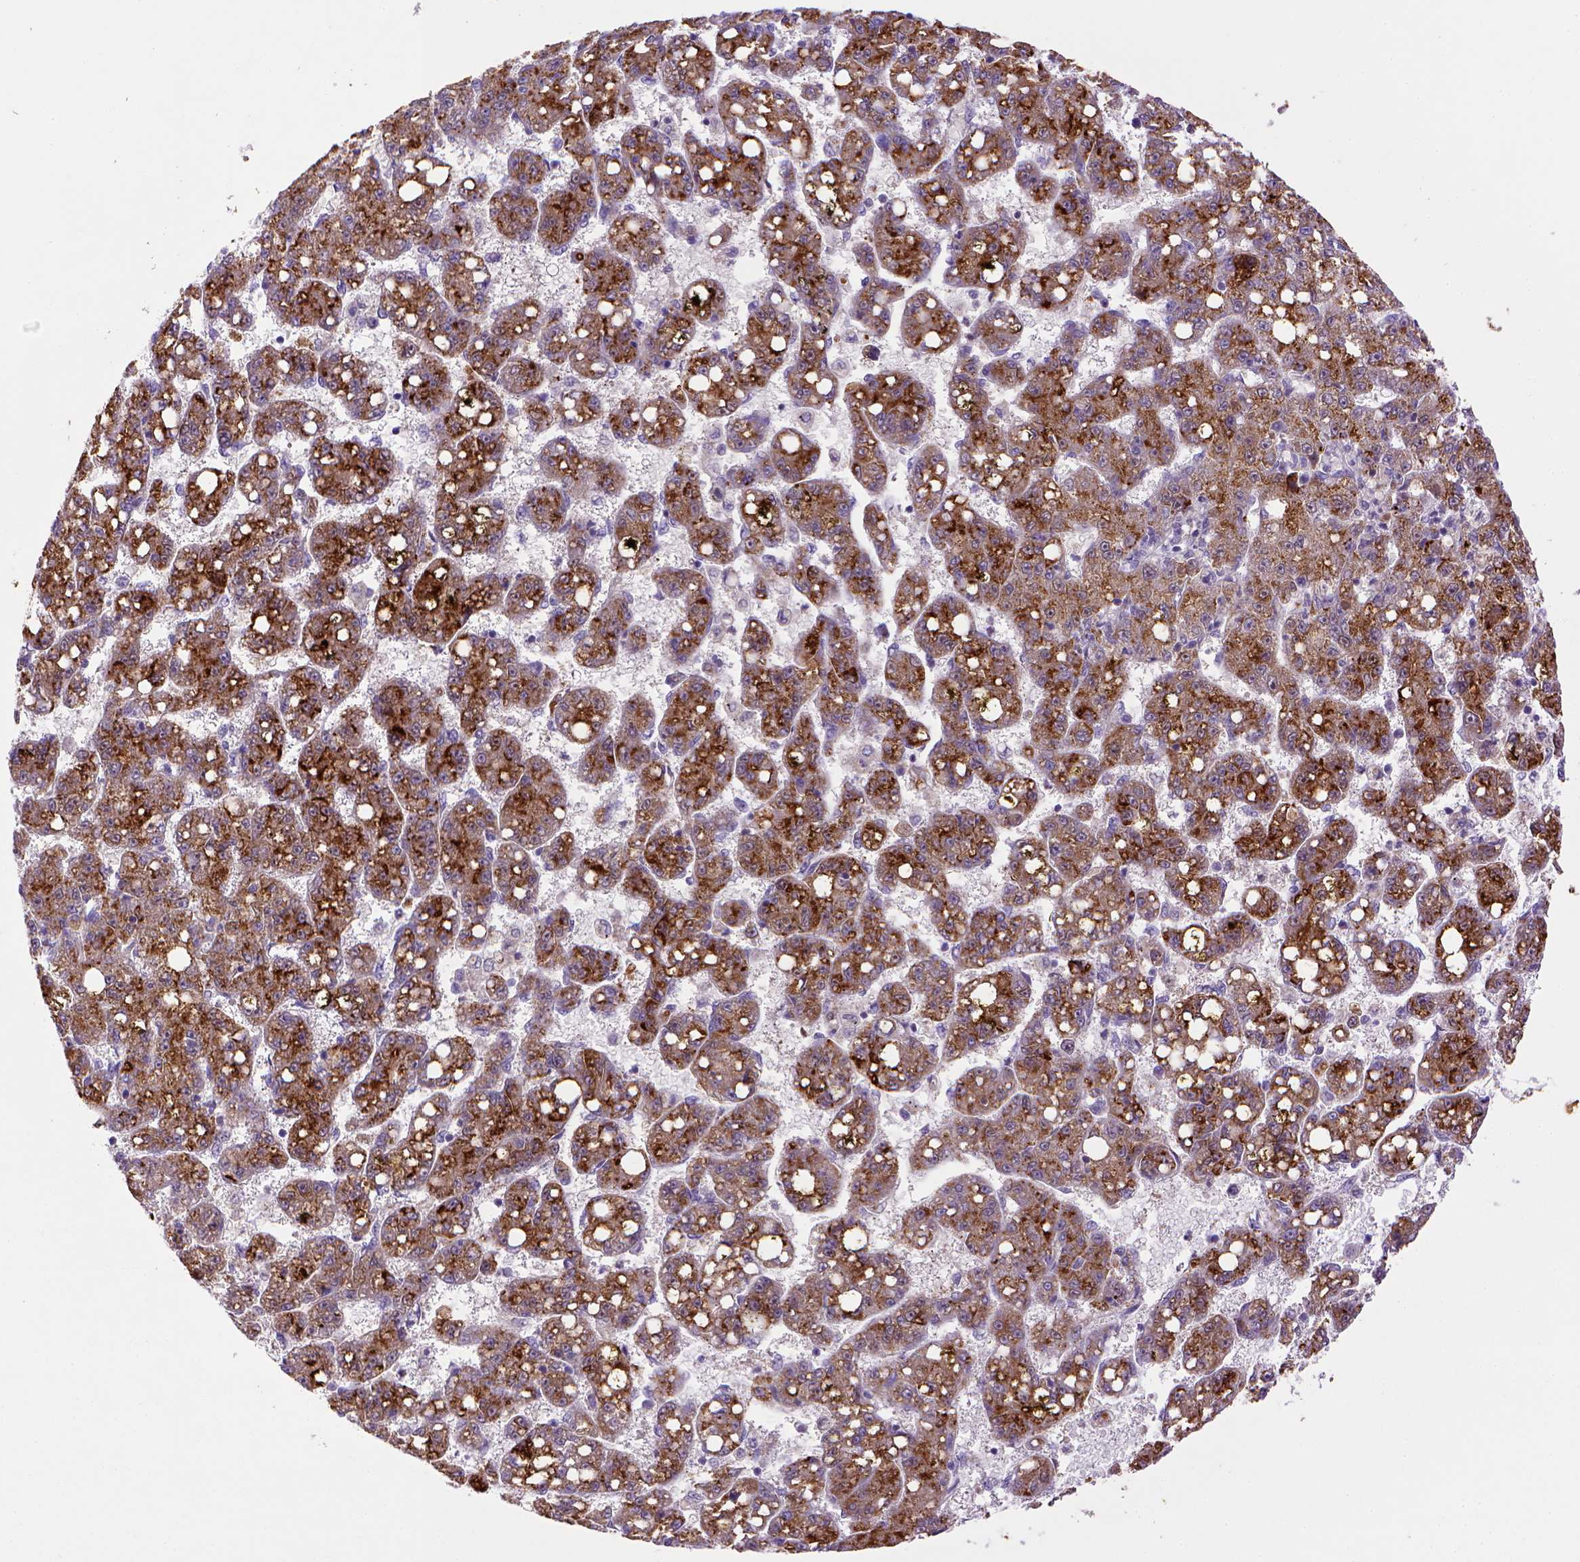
{"staining": {"intensity": "moderate", "quantity": ">75%", "location": "cytoplasmic/membranous"}, "tissue": "liver cancer", "cell_type": "Tumor cells", "image_type": "cancer", "snomed": [{"axis": "morphology", "description": "Carcinoma, Hepatocellular, NOS"}, {"axis": "topography", "description": "Liver"}], "caption": "Liver cancer stained for a protein exhibits moderate cytoplasmic/membranous positivity in tumor cells.", "gene": "BAAT", "patient": {"sex": "female", "age": 65}}